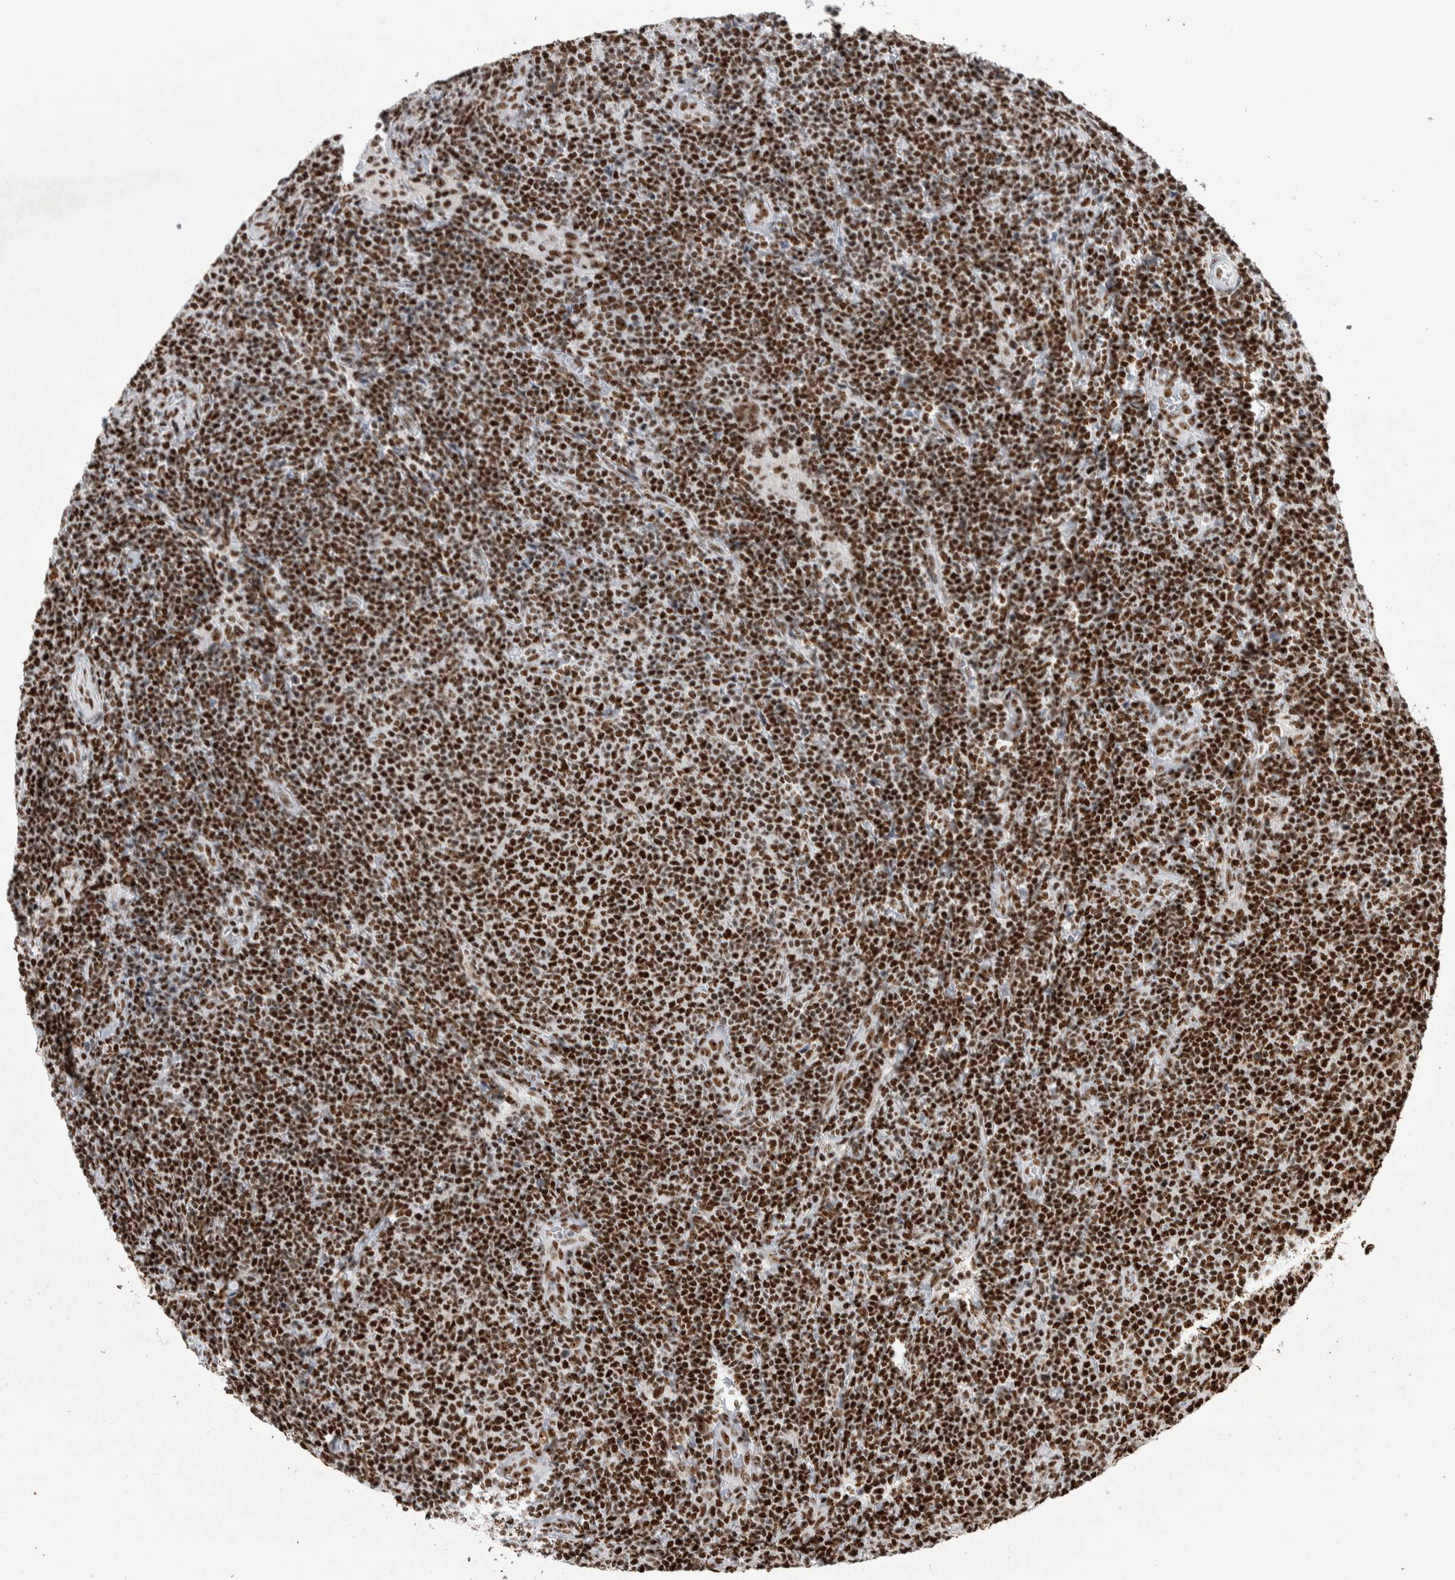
{"staining": {"intensity": "strong", "quantity": ">75%", "location": "nuclear"}, "tissue": "lymphoma", "cell_type": "Tumor cells", "image_type": "cancer", "snomed": [{"axis": "morphology", "description": "Malignant lymphoma, non-Hodgkin's type, Low grade"}, {"axis": "topography", "description": "Lymph node"}], "caption": "DAB immunohistochemical staining of lymphoma displays strong nuclear protein staining in about >75% of tumor cells. The staining was performed using DAB, with brown indicating positive protein expression. Nuclei are stained blue with hematoxylin.", "gene": "NCL", "patient": {"sex": "male", "age": 66}}